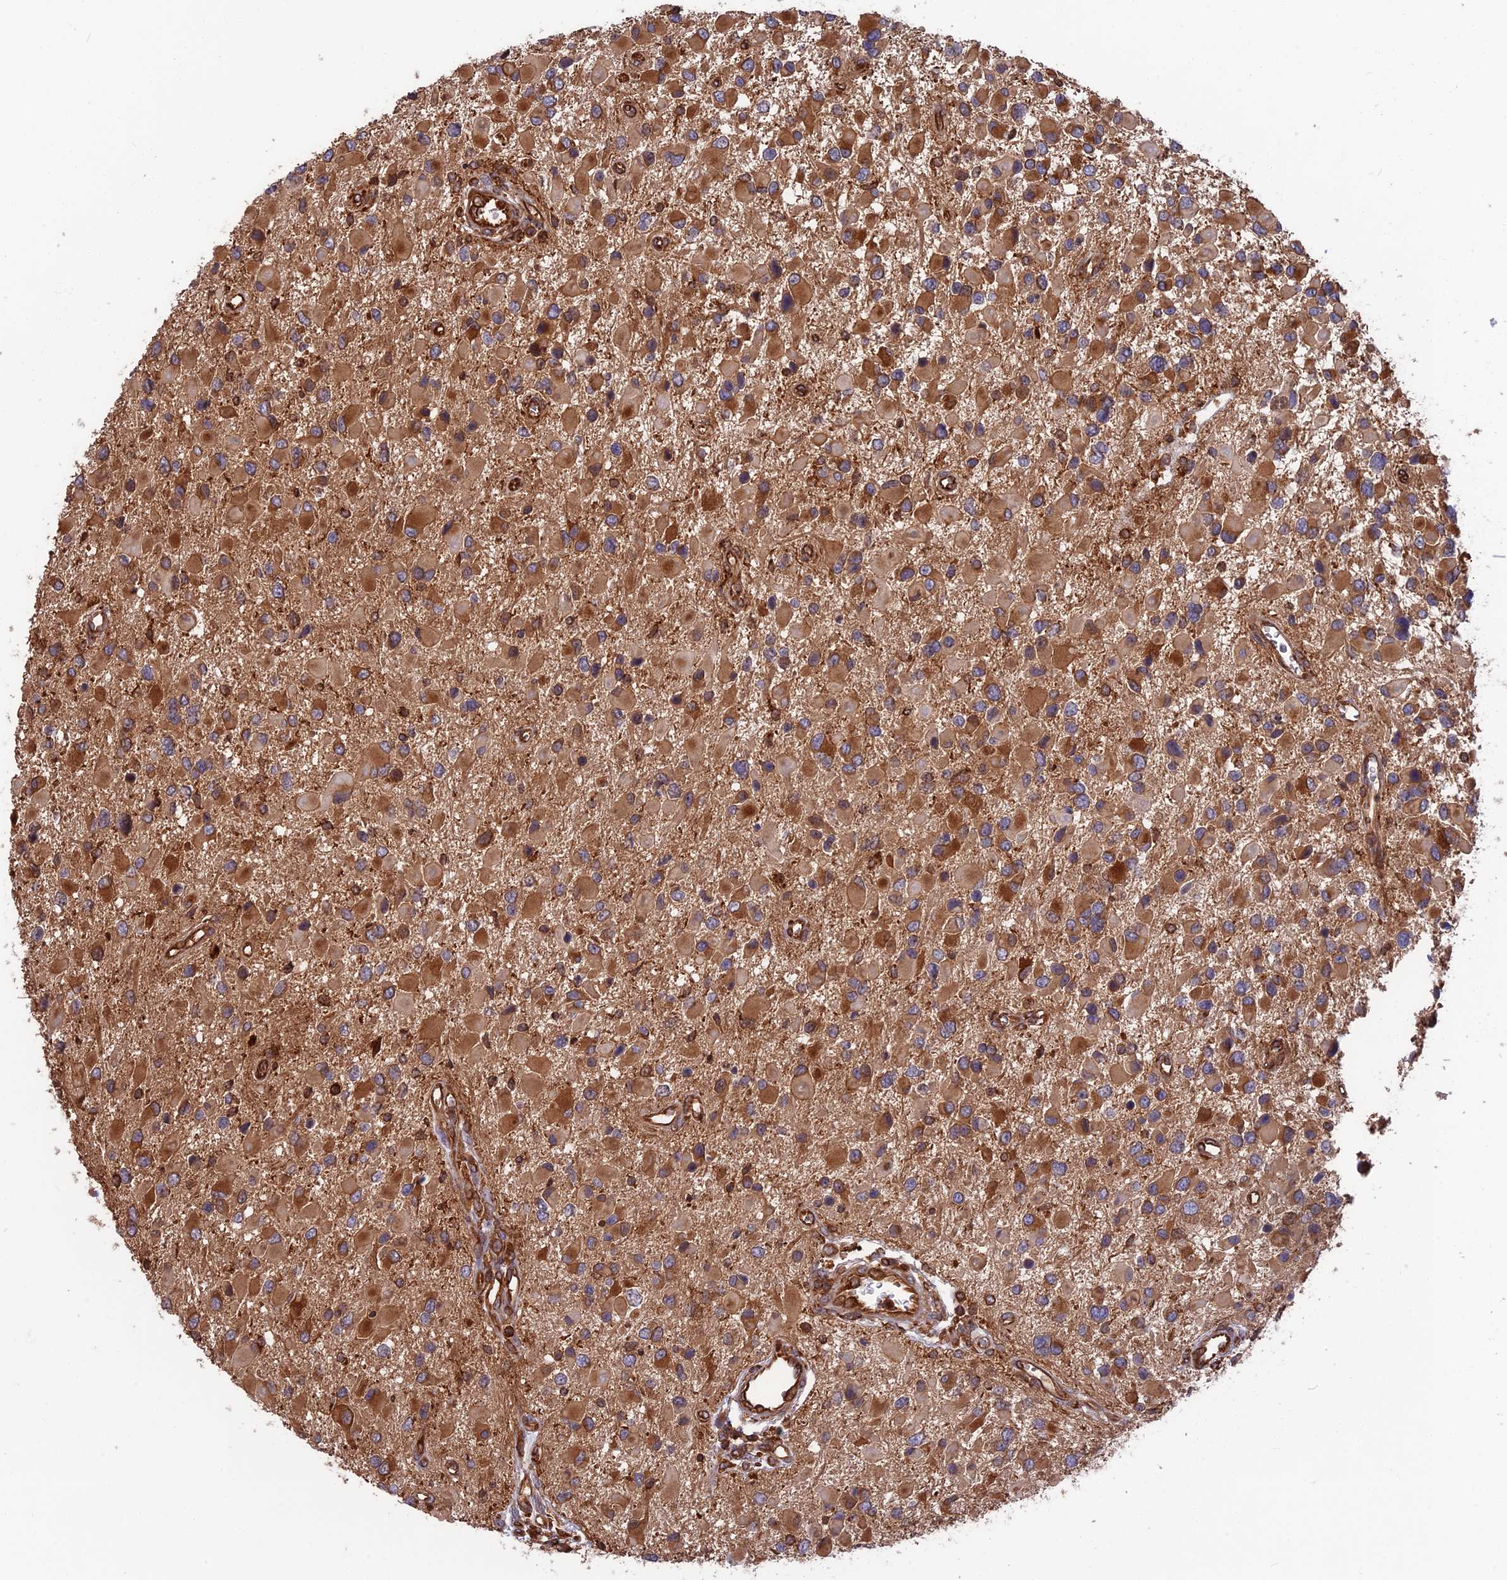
{"staining": {"intensity": "moderate", "quantity": ">75%", "location": "cytoplasmic/membranous"}, "tissue": "glioma", "cell_type": "Tumor cells", "image_type": "cancer", "snomed": [{"axis": "morphology", "description": "Glioma, malignant, High grade"}, {"axis": "topography", "description": "Brain"}], "caption": "Glioma stained with a protein marker exhibits moderate staining in tumor cells.", "gene": "WDR1", "patient": {"sex": "male", "age": 53}}